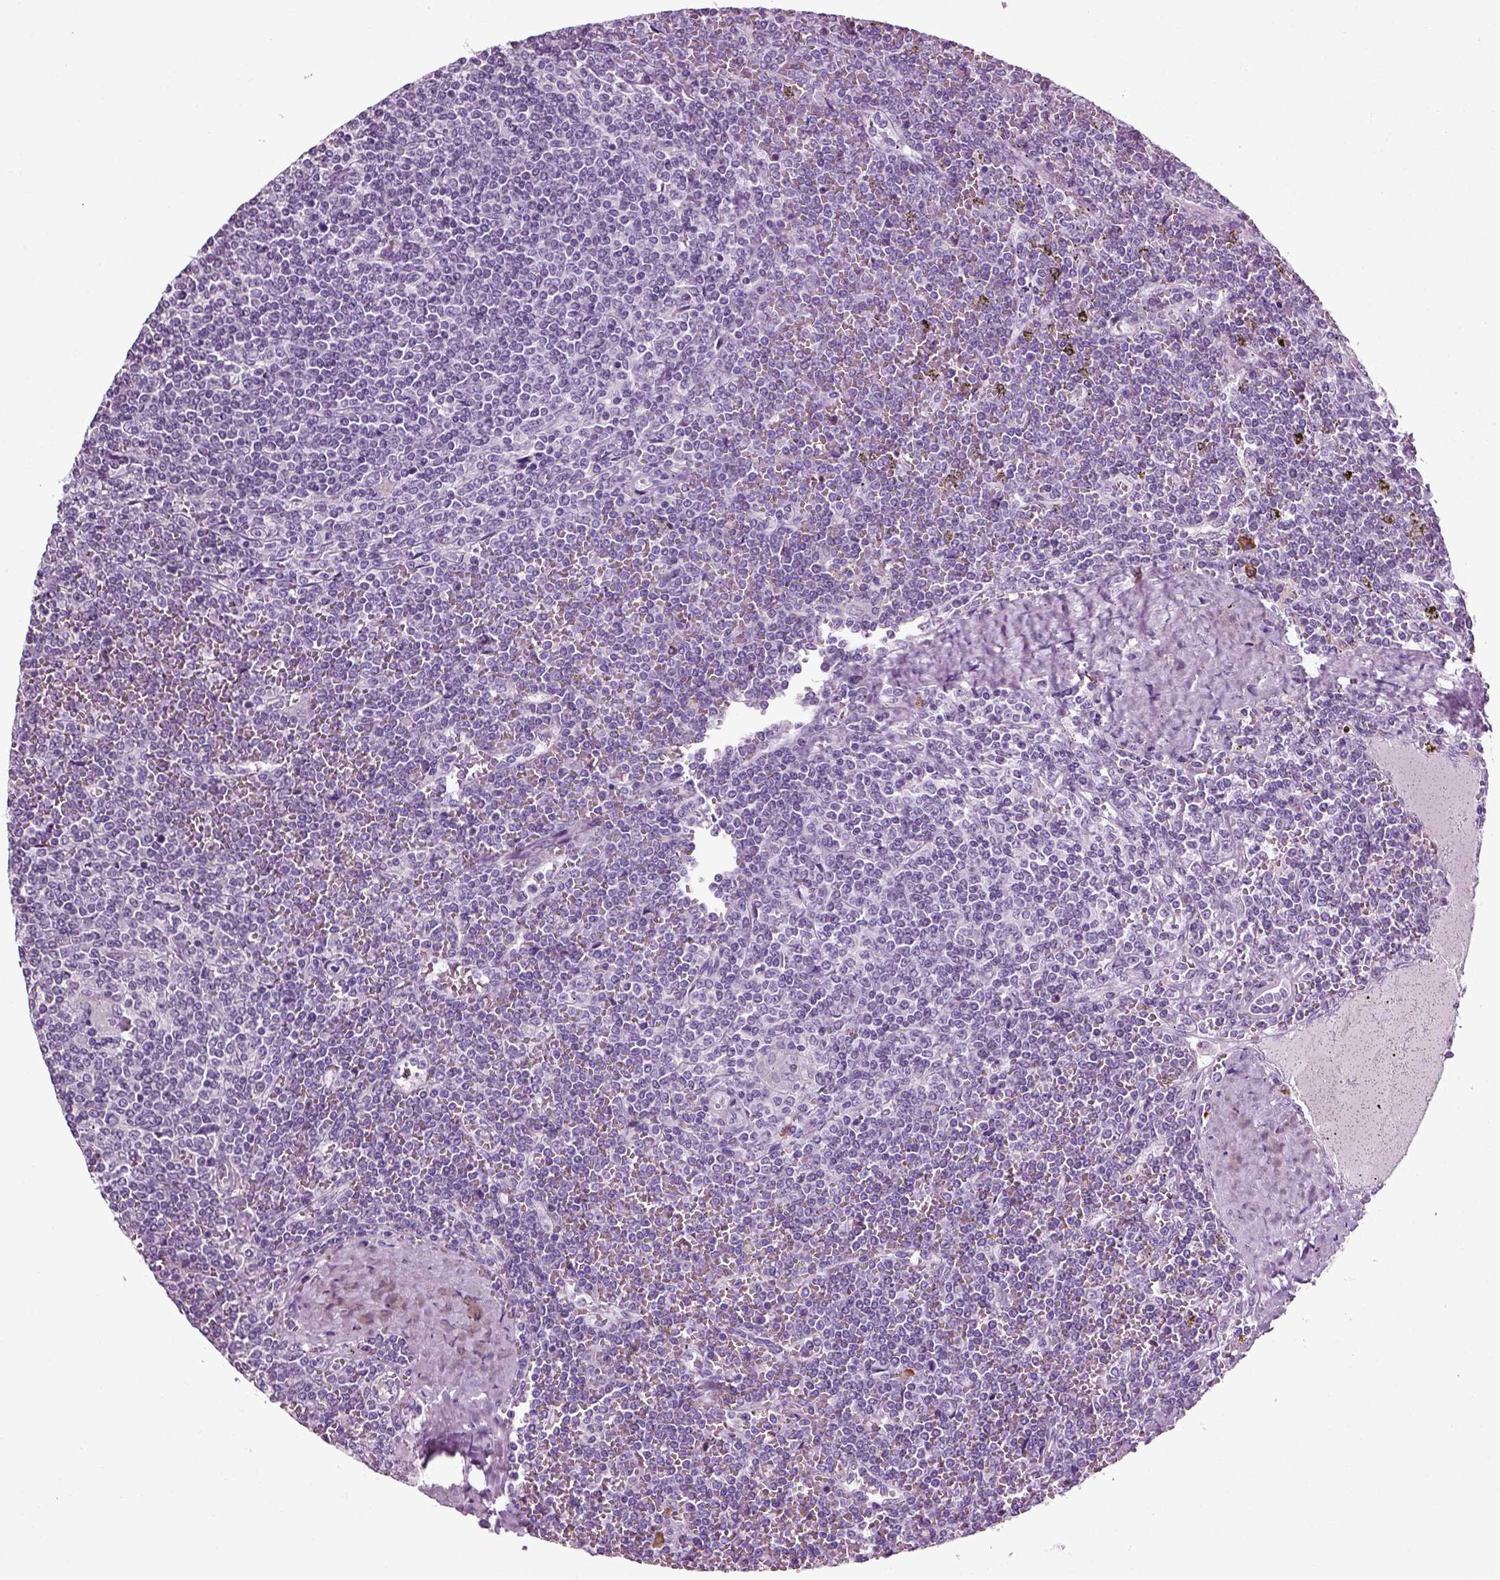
{"staining": {"intensity": "negative", "quantity": "none", "location": "none"}, "tissue": "lymphoma", "cell_type": "Tumor cells", "image_type": "cancer", "snomed": [{"axis": "morphology", "description": "Malignant lymphoma, non-Hodgkin's type, Low grade"}, {"axis": "topography", "description": "Spleen"}], "caption": "Immunohistochemical staining of low-grade malignant lymphoma, non-Hodgkin's type exhibits no significant staining in tumor cells. (DAB immunohistochemistry with hematoxylin counter stain).", "gene": "SLC26A8", "patient": {"sex": "female", "age": 19}}